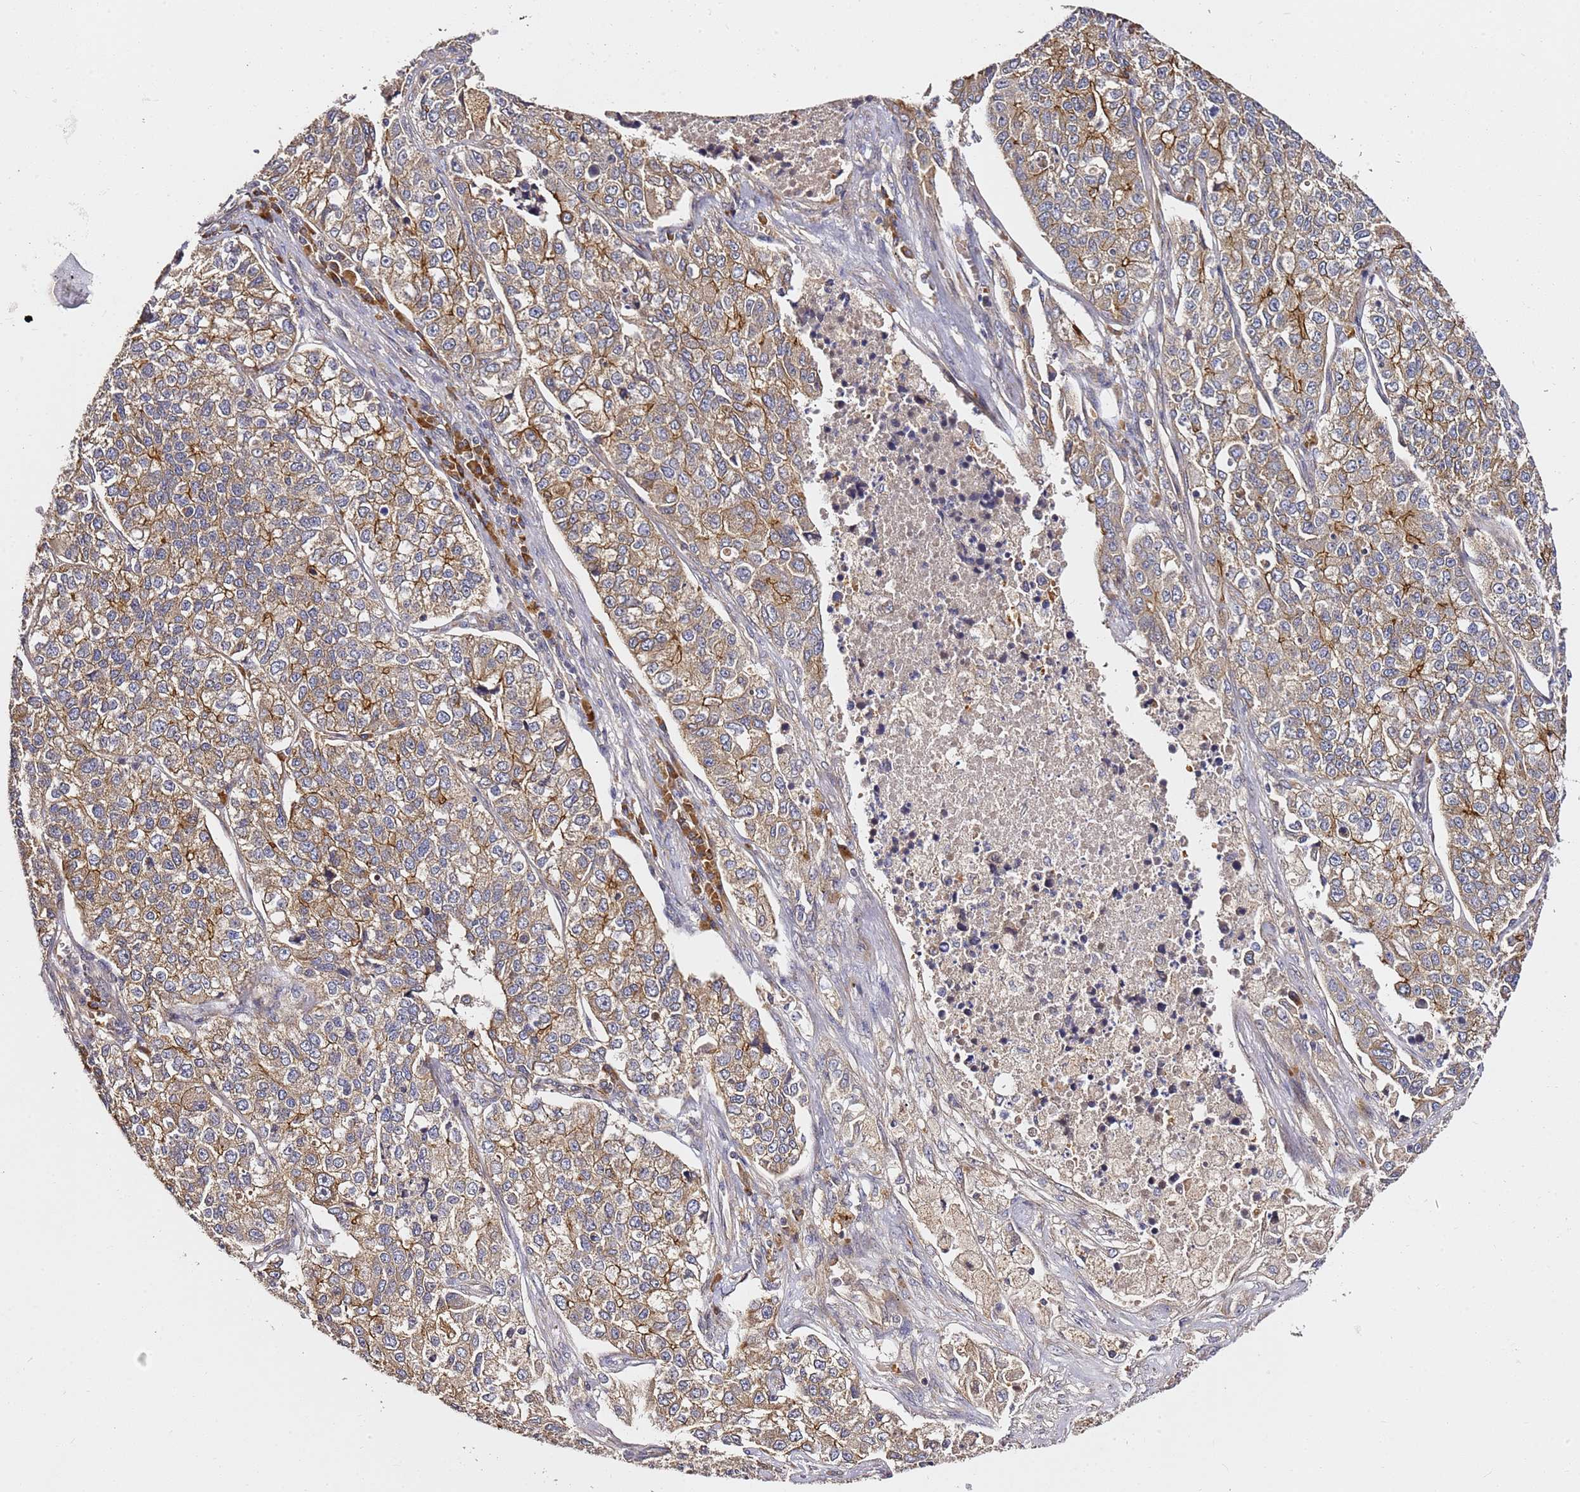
{"staining": {"intensity": "moderate", "quantity": "25%-75%", "location": "cytoplasmic/membranous"}, "tissue": "lung cancer", "cell_type": "Tumor cells", "image_type": "cancer", "snomed": [{"axis": "morphology", "description": "Adenocarcinoma, NOS"}, {"axis": "topography", "description": "Lung"}], "caption": "Immunohistochemical staining of human lung adenocarcinoma shows moderate cytoplasmic/membranous protein staining in about 25%-75% of tumor cells. (Brightfield microscopy of DAB IHC at high magnification).", "gene": "OSBPL2", "patient": {"sex": "male", "age": 49}}